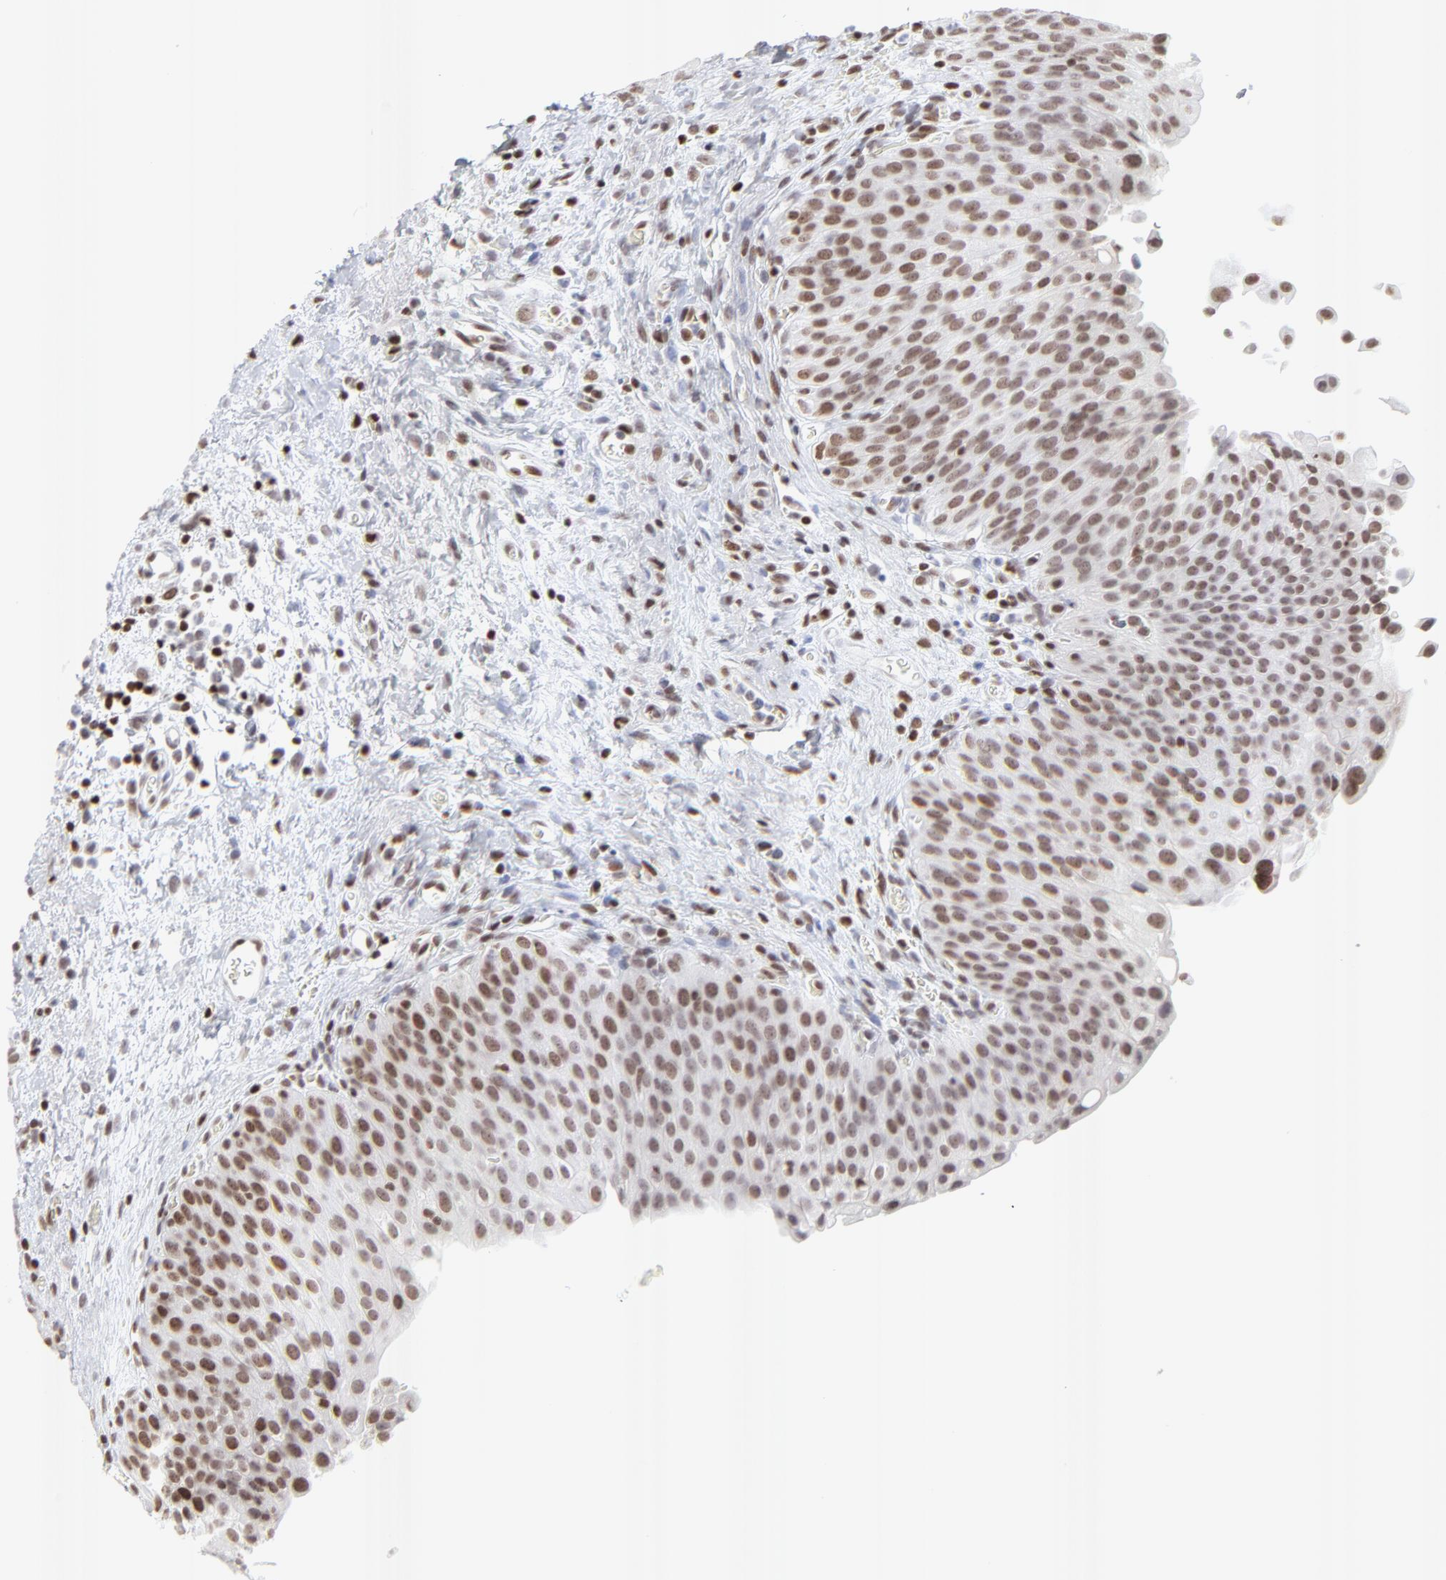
{"staining": {"intensity": "moderate", "quantity": "25%-75%", "location": "nuclear"}, "tissue": "urinary bladder", "cell_type": "Urothelial cells", "image_type": "normal", "snomed": [{"axis": "morphology", "description": "Normal tissue, NOS"}, {"axis": "morphology", "description": "Dysplasia, NOS"}, {"axis": "topography", "description": "Urinary bladder"}], "caption": "DAB (3,3'-diaminobenzidine) immunohistochemical staining of benign human urinary bladder displays moderate nuclear protein staining in about 25%-75% of urothelial cells.", "gene": "PARP1", "patient": {"sex": "male", "age": 35}}